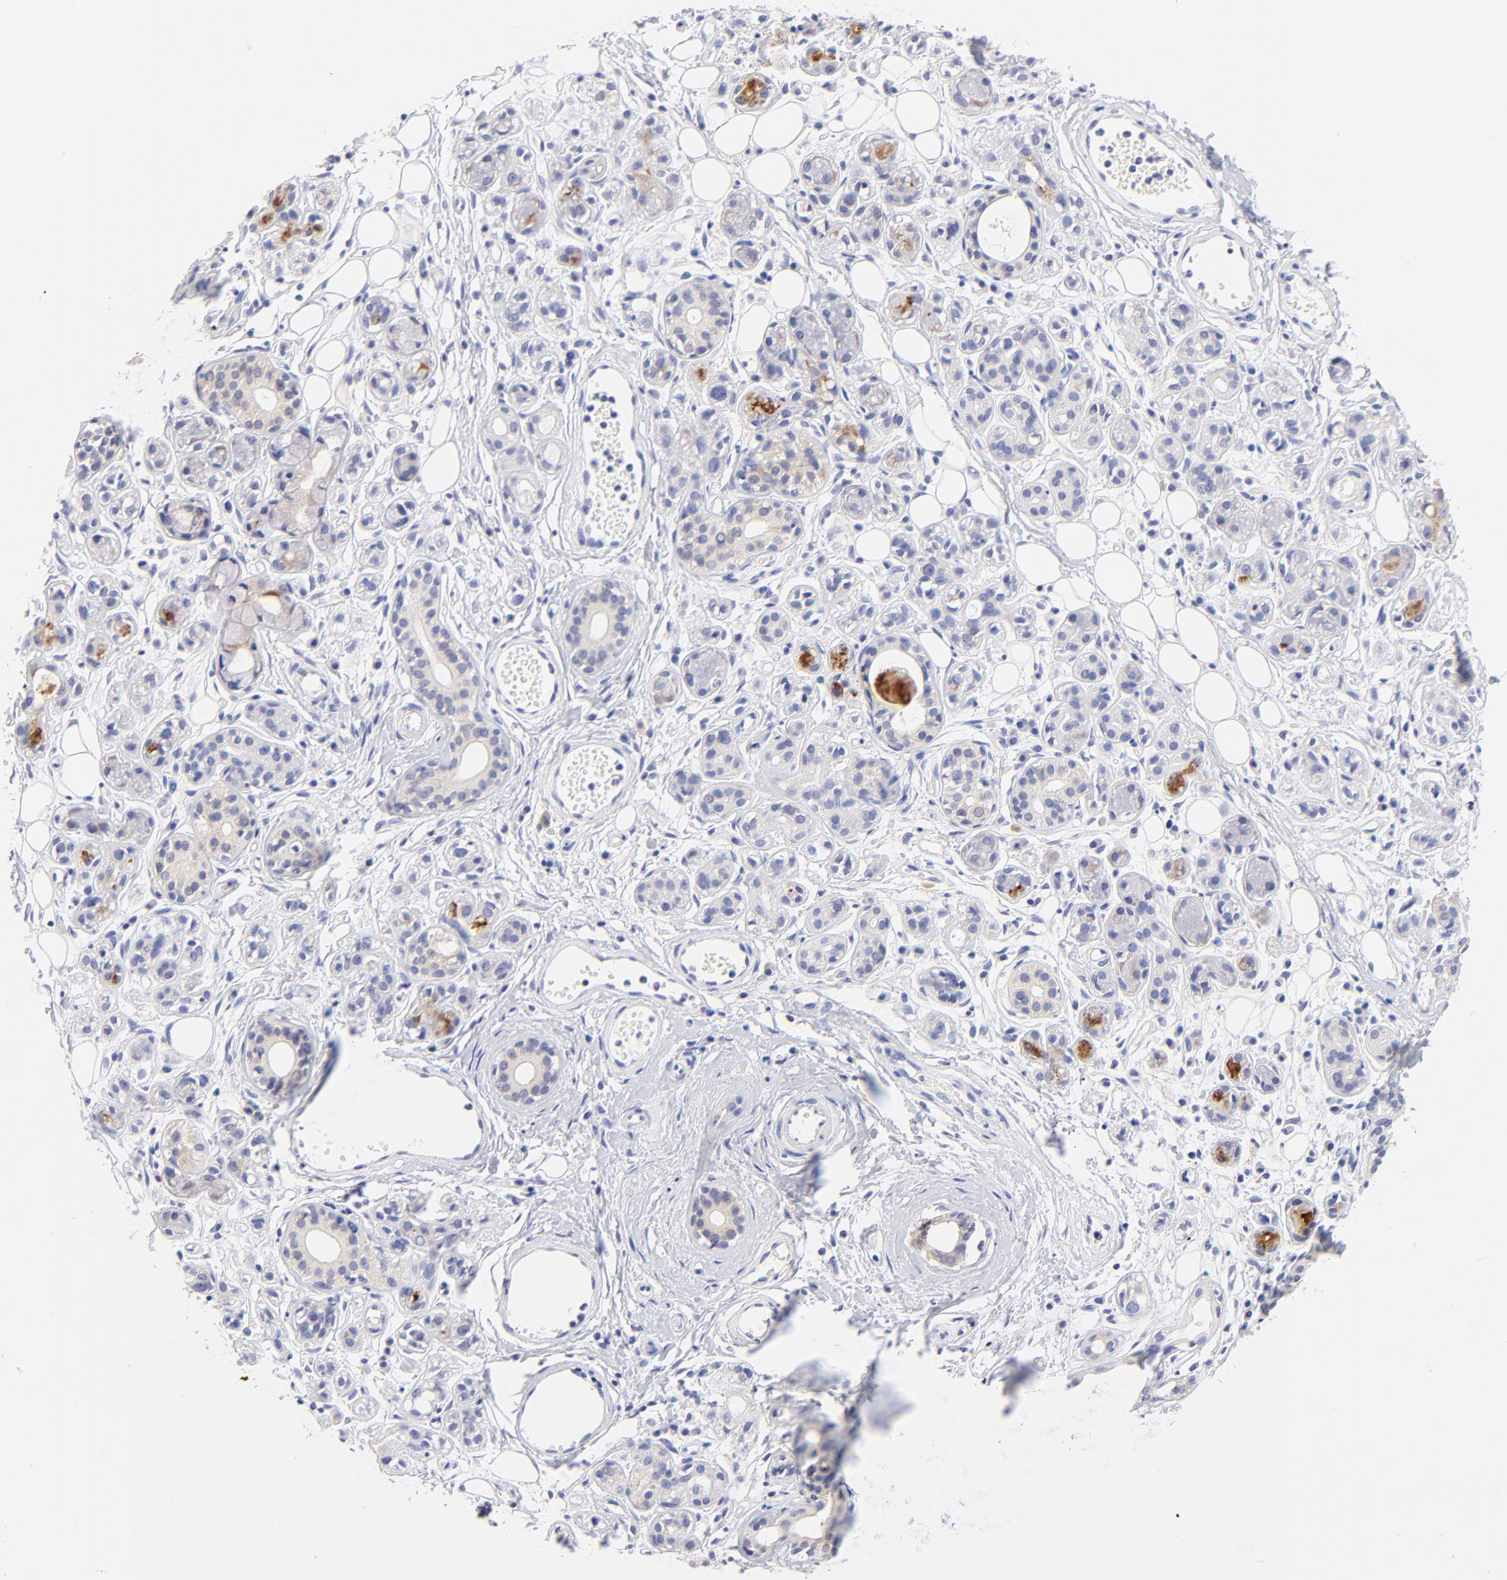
{"staining": {"intensity": "weak", "quantity": "<25%", "location": "cytoplasmic/membranous"}, "tissue": "salivary gland", "cell_type": "Glandular cells", "image_type": "normal", "snomed": [{"axis": "morphology", "description": "Normal tissue, NOS"}, {"axis": "topography", "description": "Salivary gland"}], "caption": "Image shows no protein expression in glandular cells of unremarkable salivary gland.", "gene": "EBP", "patient": {"sex": "male", "age": 54}}